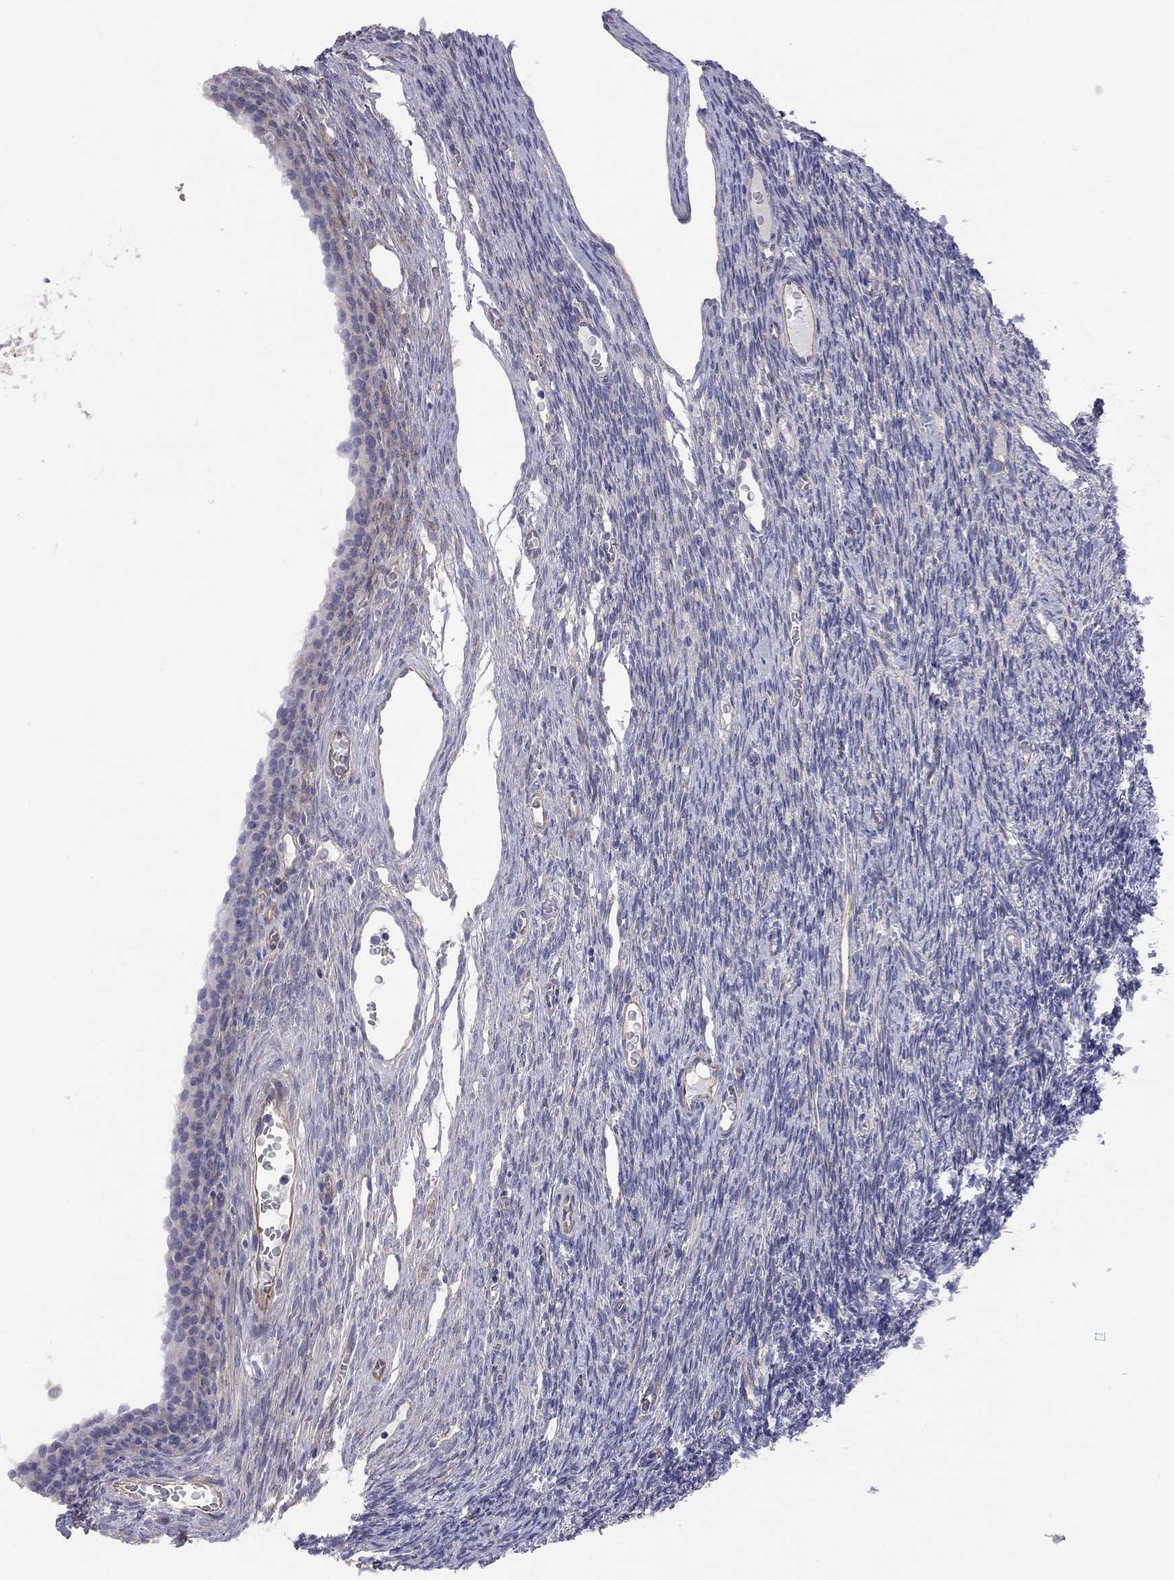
{"staining": {"intensity": "negative", "quantity": "none", "location": "none"}, "tissue": "ovary", "cell_type": "Follicle cells", "image_type": "normal", "snomed": [{"axis": "morphology", "description": "Normal tissue, NOS"}, {"axis": "topography", "description": "Ovary"}], "caption": "The histopathology image displays no significant staining in follicle cells of ovary.", "gene": "GPRC5B", "patient": {"sex": "female", "age": 27}}